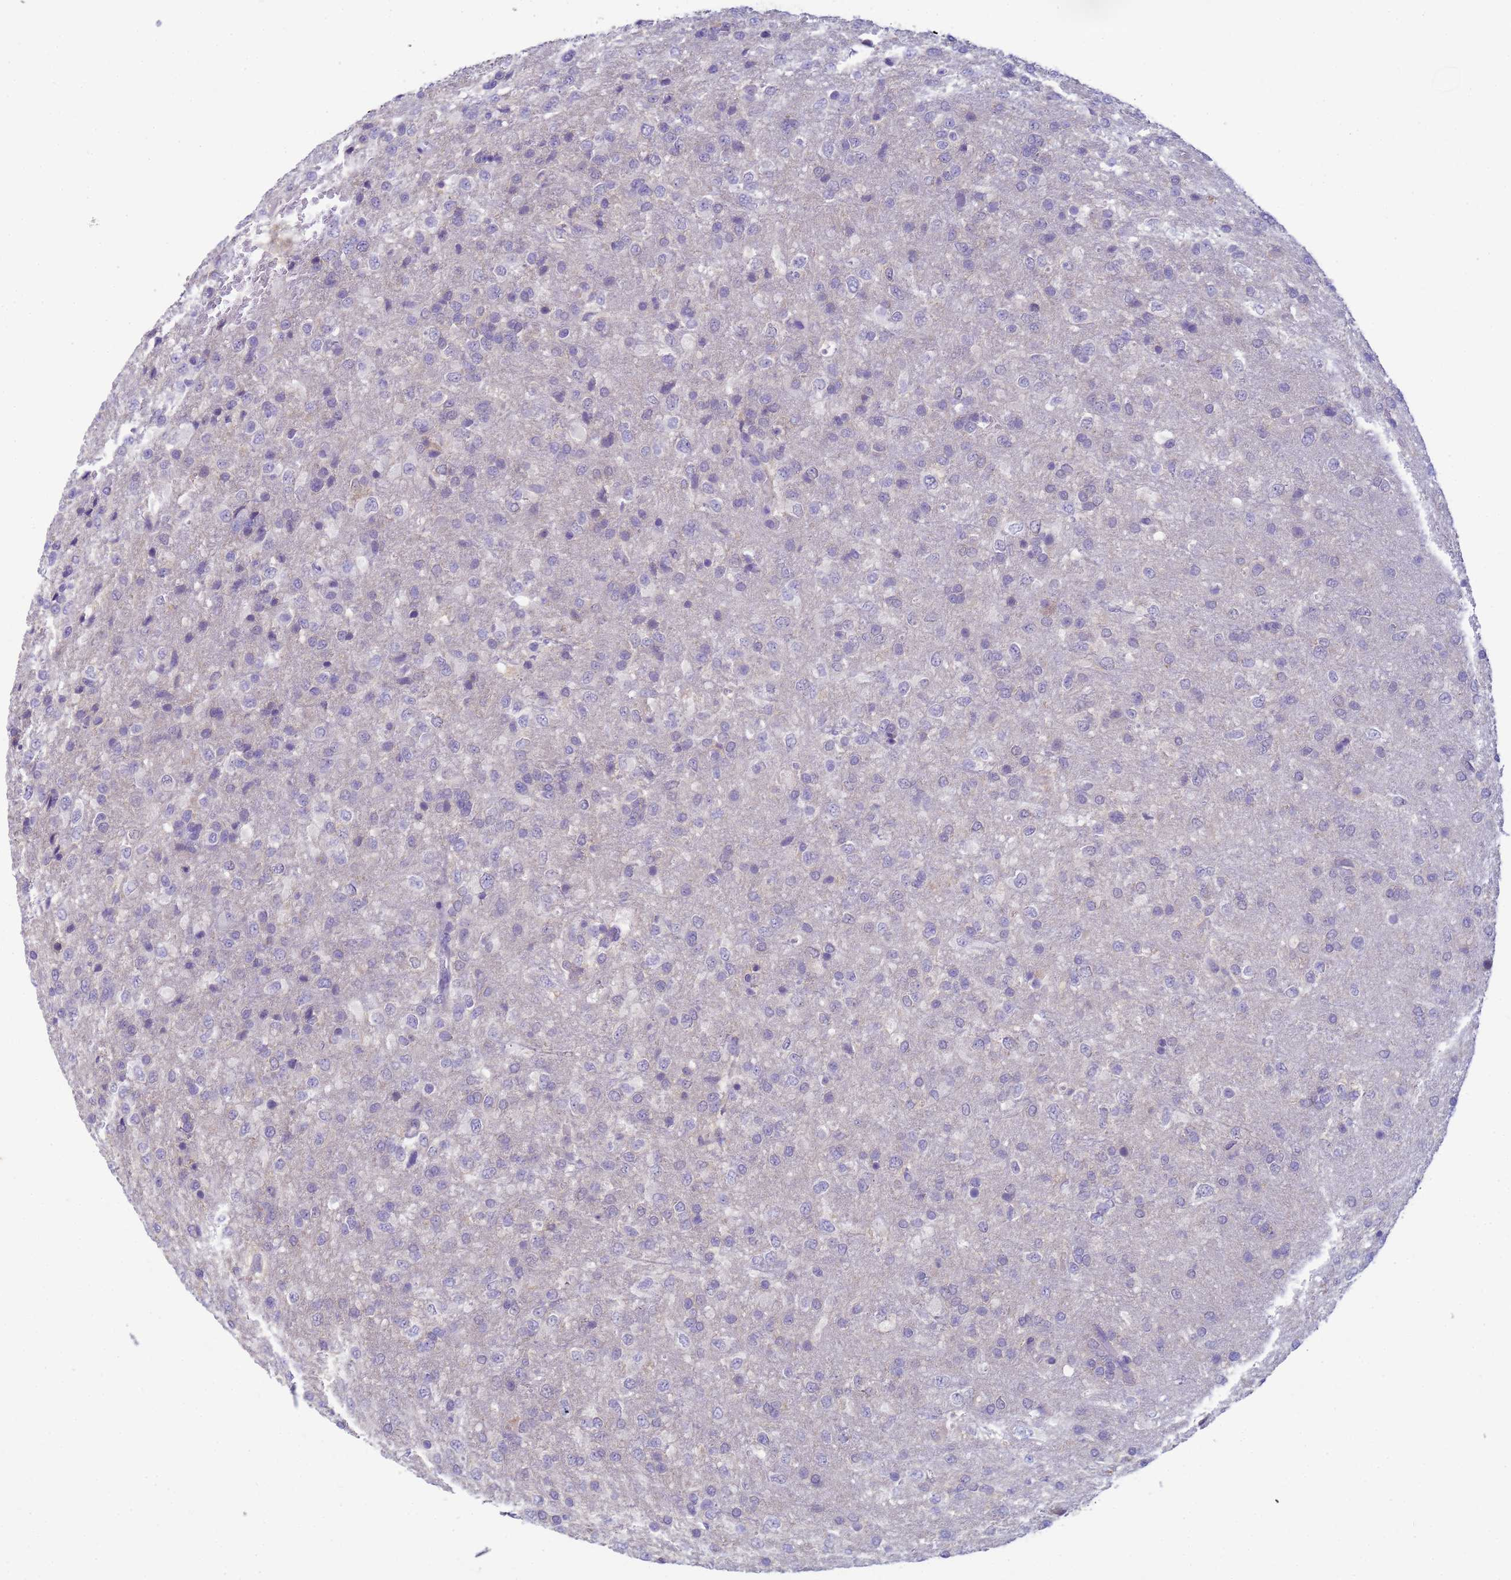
{"staining": {"intensity": "negative", "quantity": "none", "location": "none"}, "tissue": "glioma", "cell_type": "Tumor cells", "image_type": "cancer", "snomed": [{"axis": "morphology", "description": "Glioma, malignant, High grade"}, {"axis": "topography", "description": "Brain"}], "caption": "Malignant glioma (high-grade) stained for a protein using immunohistochemistry (IHC) reveals no staining tumor cells.", "gene": "KLHL13", "patient": {"sex": "female", "age": 74}}